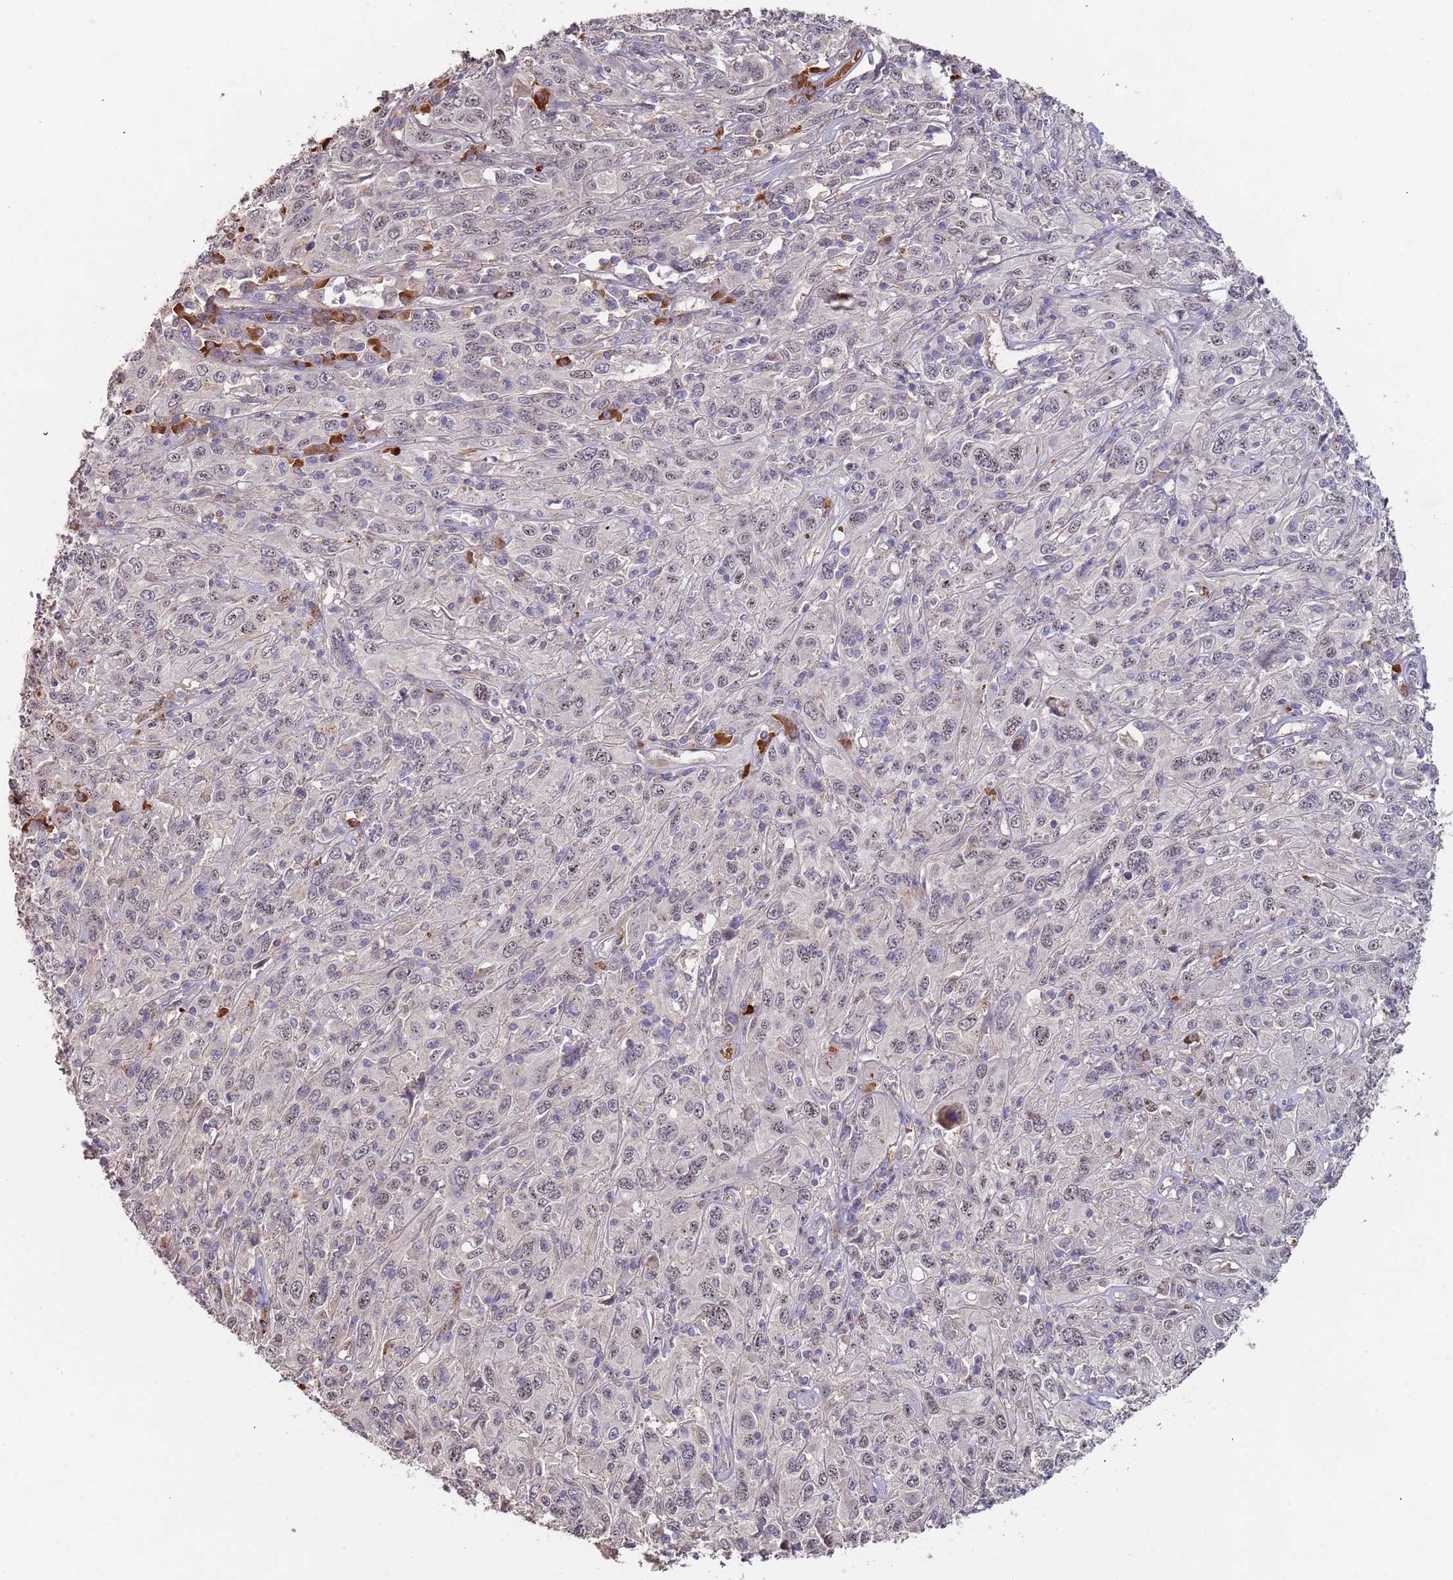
{"staining": {"intensity": "weak", "quantity": "<25%", "location": "nuclear"}, "tissue": "cervical cancer", "cell_type": "Tumor cells", "image_type": "cancer", "snomed": [{"axis": "morphology", "description": "Squamous cell carcinoma, NOS"}, {"axis": "topography", "description": "Cervix"}], "caption": "The IHC histopathology image has no significant staining in tumor cells of cervical squamous cell carcinoma tissue.", "gene": "KANSL1L", "patient": {"sex": "female", "age": 46}}